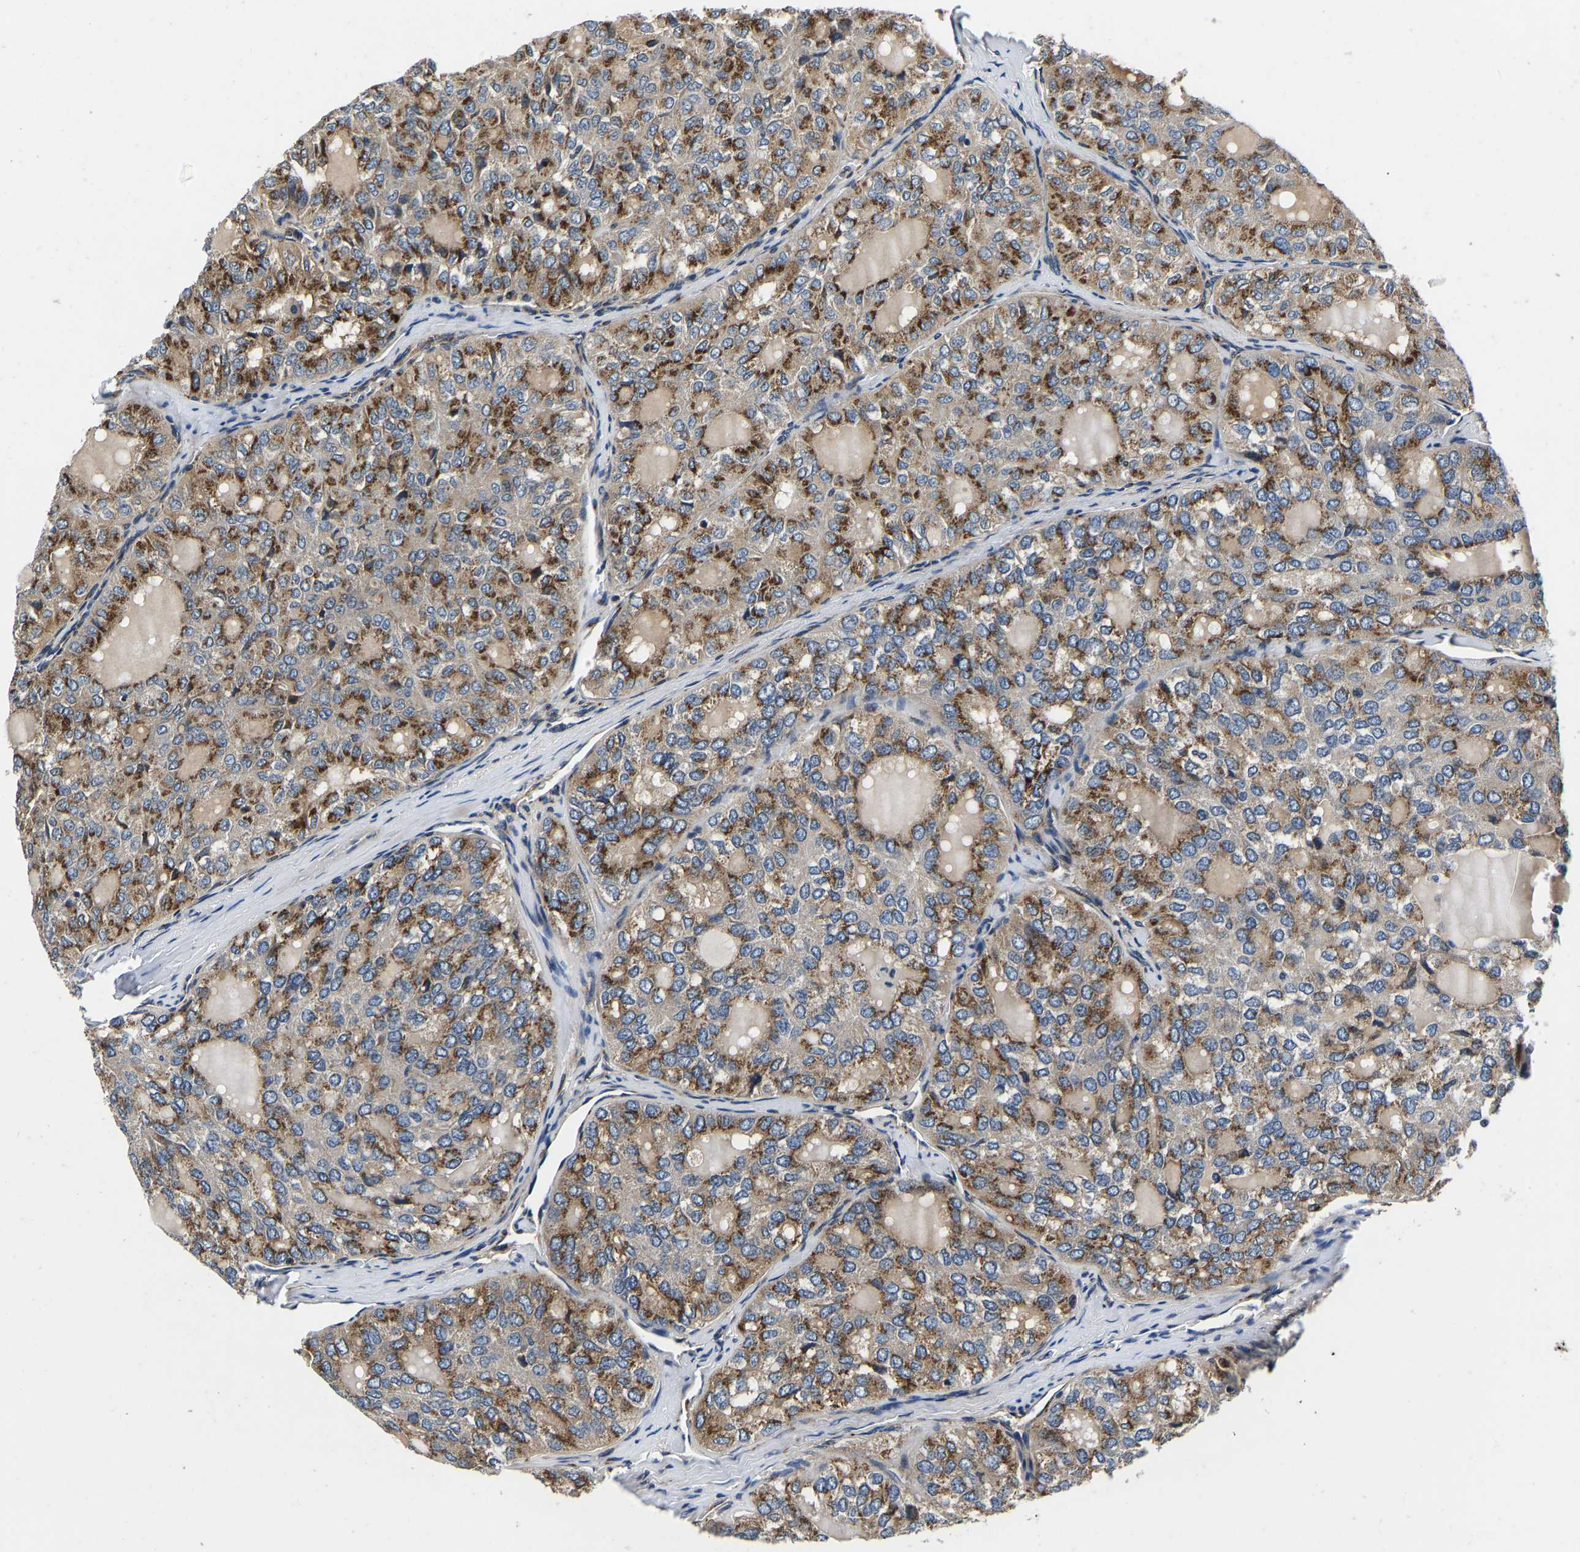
{"staining": {"intensity": "strong", "quantity": ">75%", "location": "cytoplasmic/membranous"}, "tissue": "thyroid cancer", "cell_type": "Tumor cells", "image_type": "cancer", "snomed": [{"axis": "morphology", "description": "Follicular adenoma carcinoma, NOS"}, {"axis": "topography", "description": "Thyroid gland"}], "caption": "Protein expression analysis of human thyroid cancer reveals strong cytoplasmic/membranous staining in approximately >75% of tumor cells.", "gene": "RABAC1", "patient": {"sex": "male", "age": 75}}